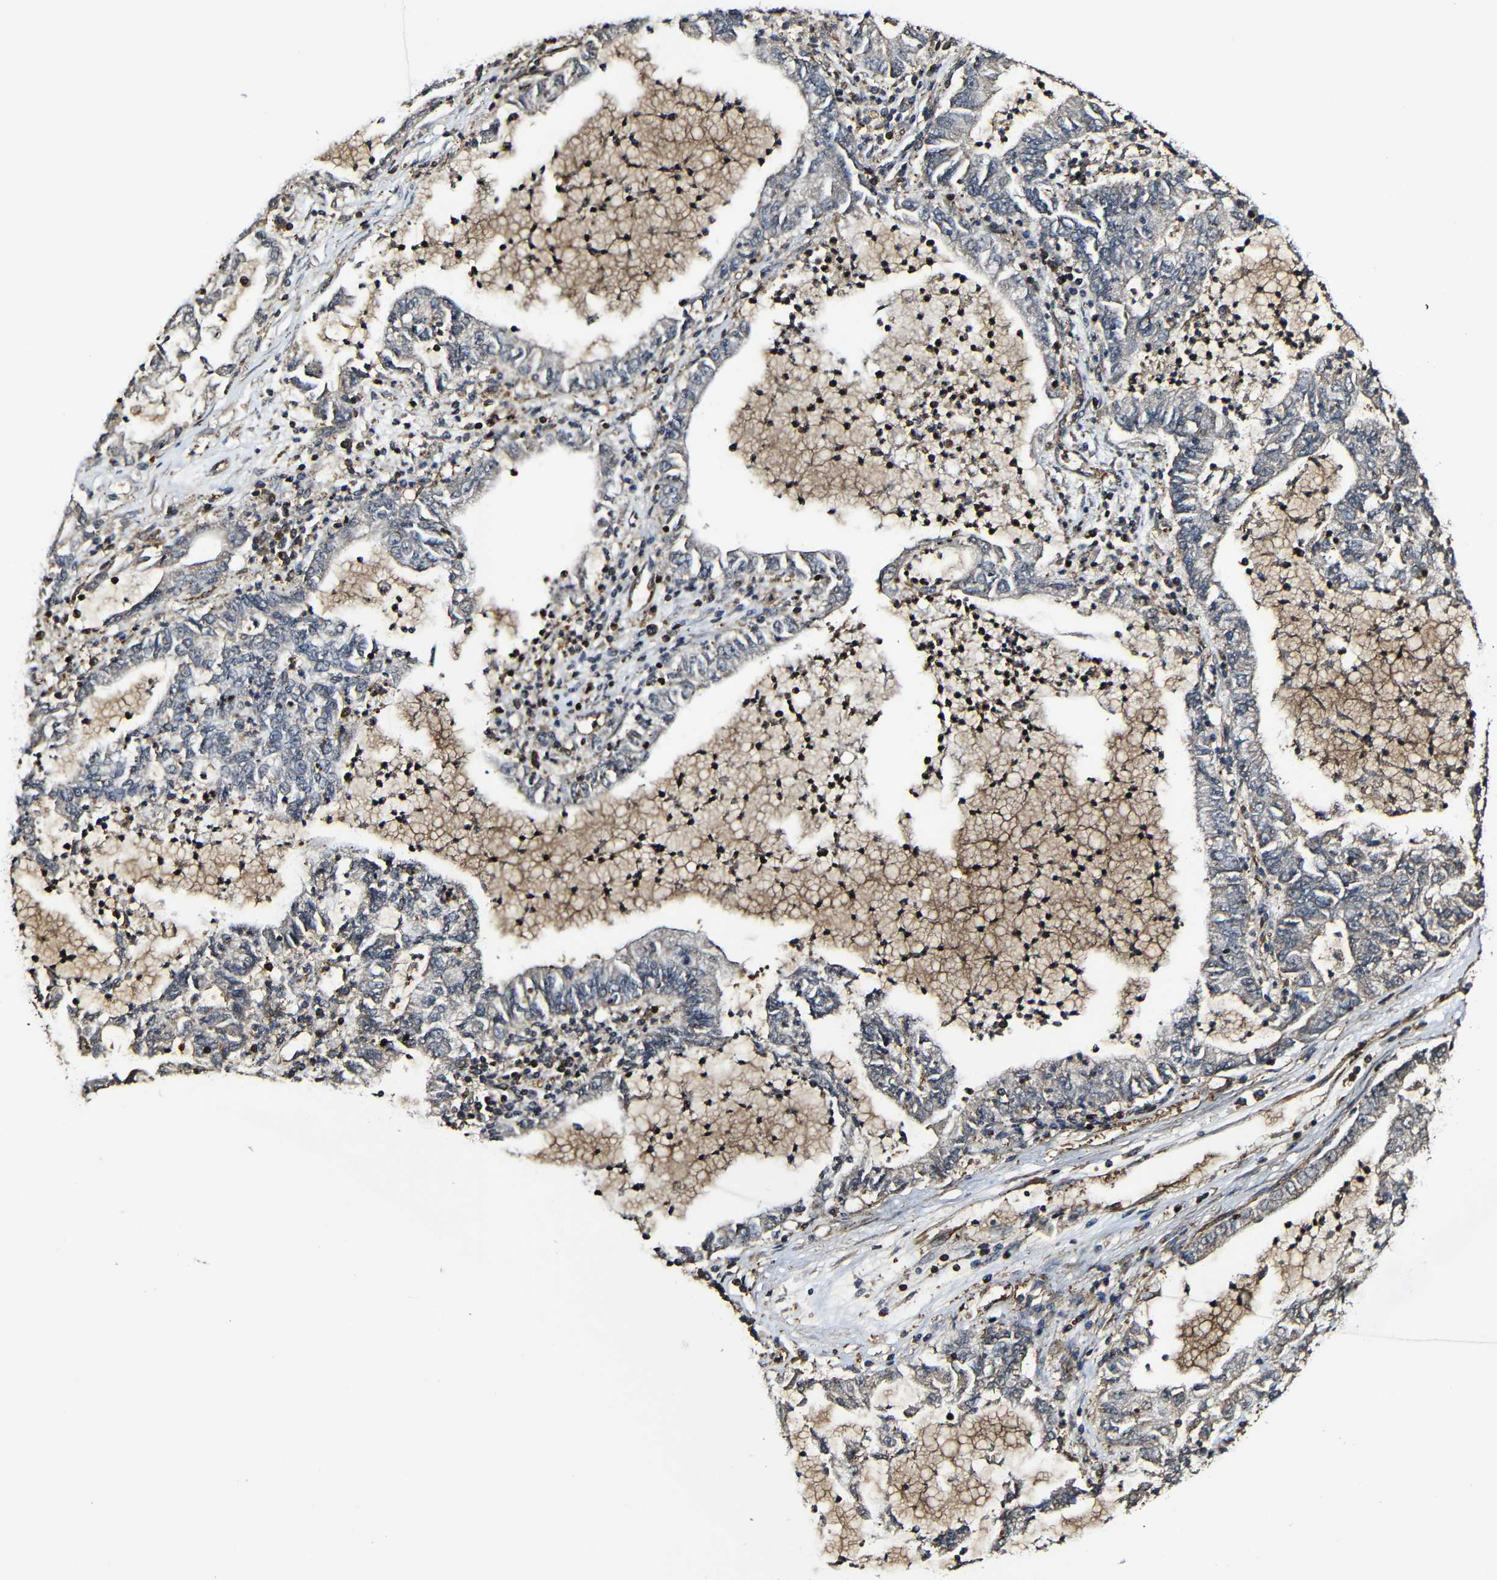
{"staining": {"intensity": "weak", "quantity": "<25%", "location": "cytoplasmic/membranous"}, "tissue": "lung cancer", "cell_type": "Tumor cells", "image_type": "cancer", "snomed": [{"axis": "morphology", "description": "Adenocarcinoma, NOS"}, {"axis": "topography", "description": "Lung"}], "caption": "Immunohistochemical staining of lung adenocarcinoma exhibits no significant expression in tumor cells. (Brightfield microscopy of DAB (3,3'-diaminobenzidine) immunohistochemistry (IHC) at high magnification).", "gene": "MSN", "patient": {"sex": "female", "age": 51}}